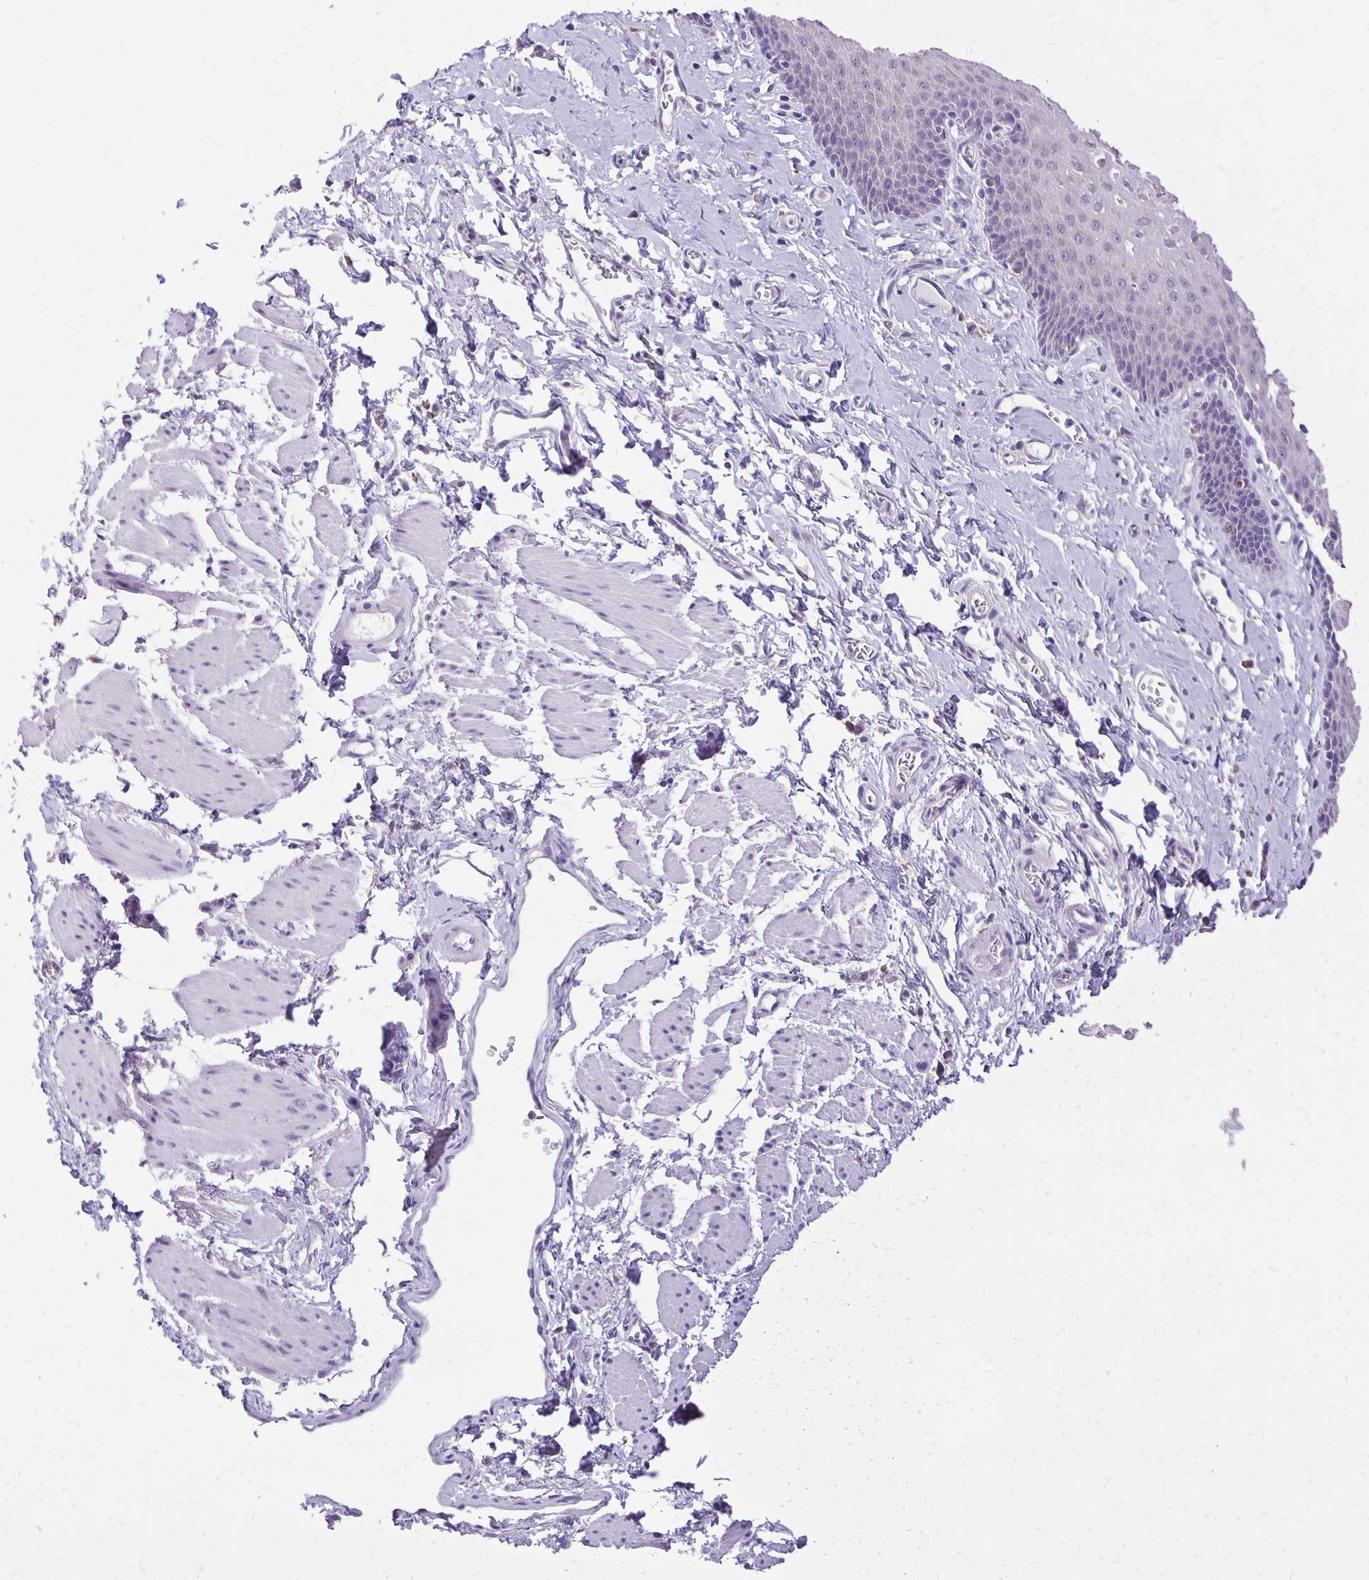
{"staining": {"intensity": "negative", "quantity": "none", "location": "none"}, "tissue": "esophagus", "cell_type": "Squamous epithelial cells", "image_type": "normal", "snomed": [{"axis": "morphology", "description": "Normal tissue, NOS"}, {"axis": "topography", "description": "Esophagus"}], "caption": "DAB immunohistochemical staining of unremarkable esophagus shows no significant expression in squamous epithelial cells. (Brightfield microscopy of DAB (3,3'-diaminobenzidine) immunohistochemistry (IHC) at high magnification).", "gene": "ANKRD45", "patient": {"sex": "male", "age": 70}}